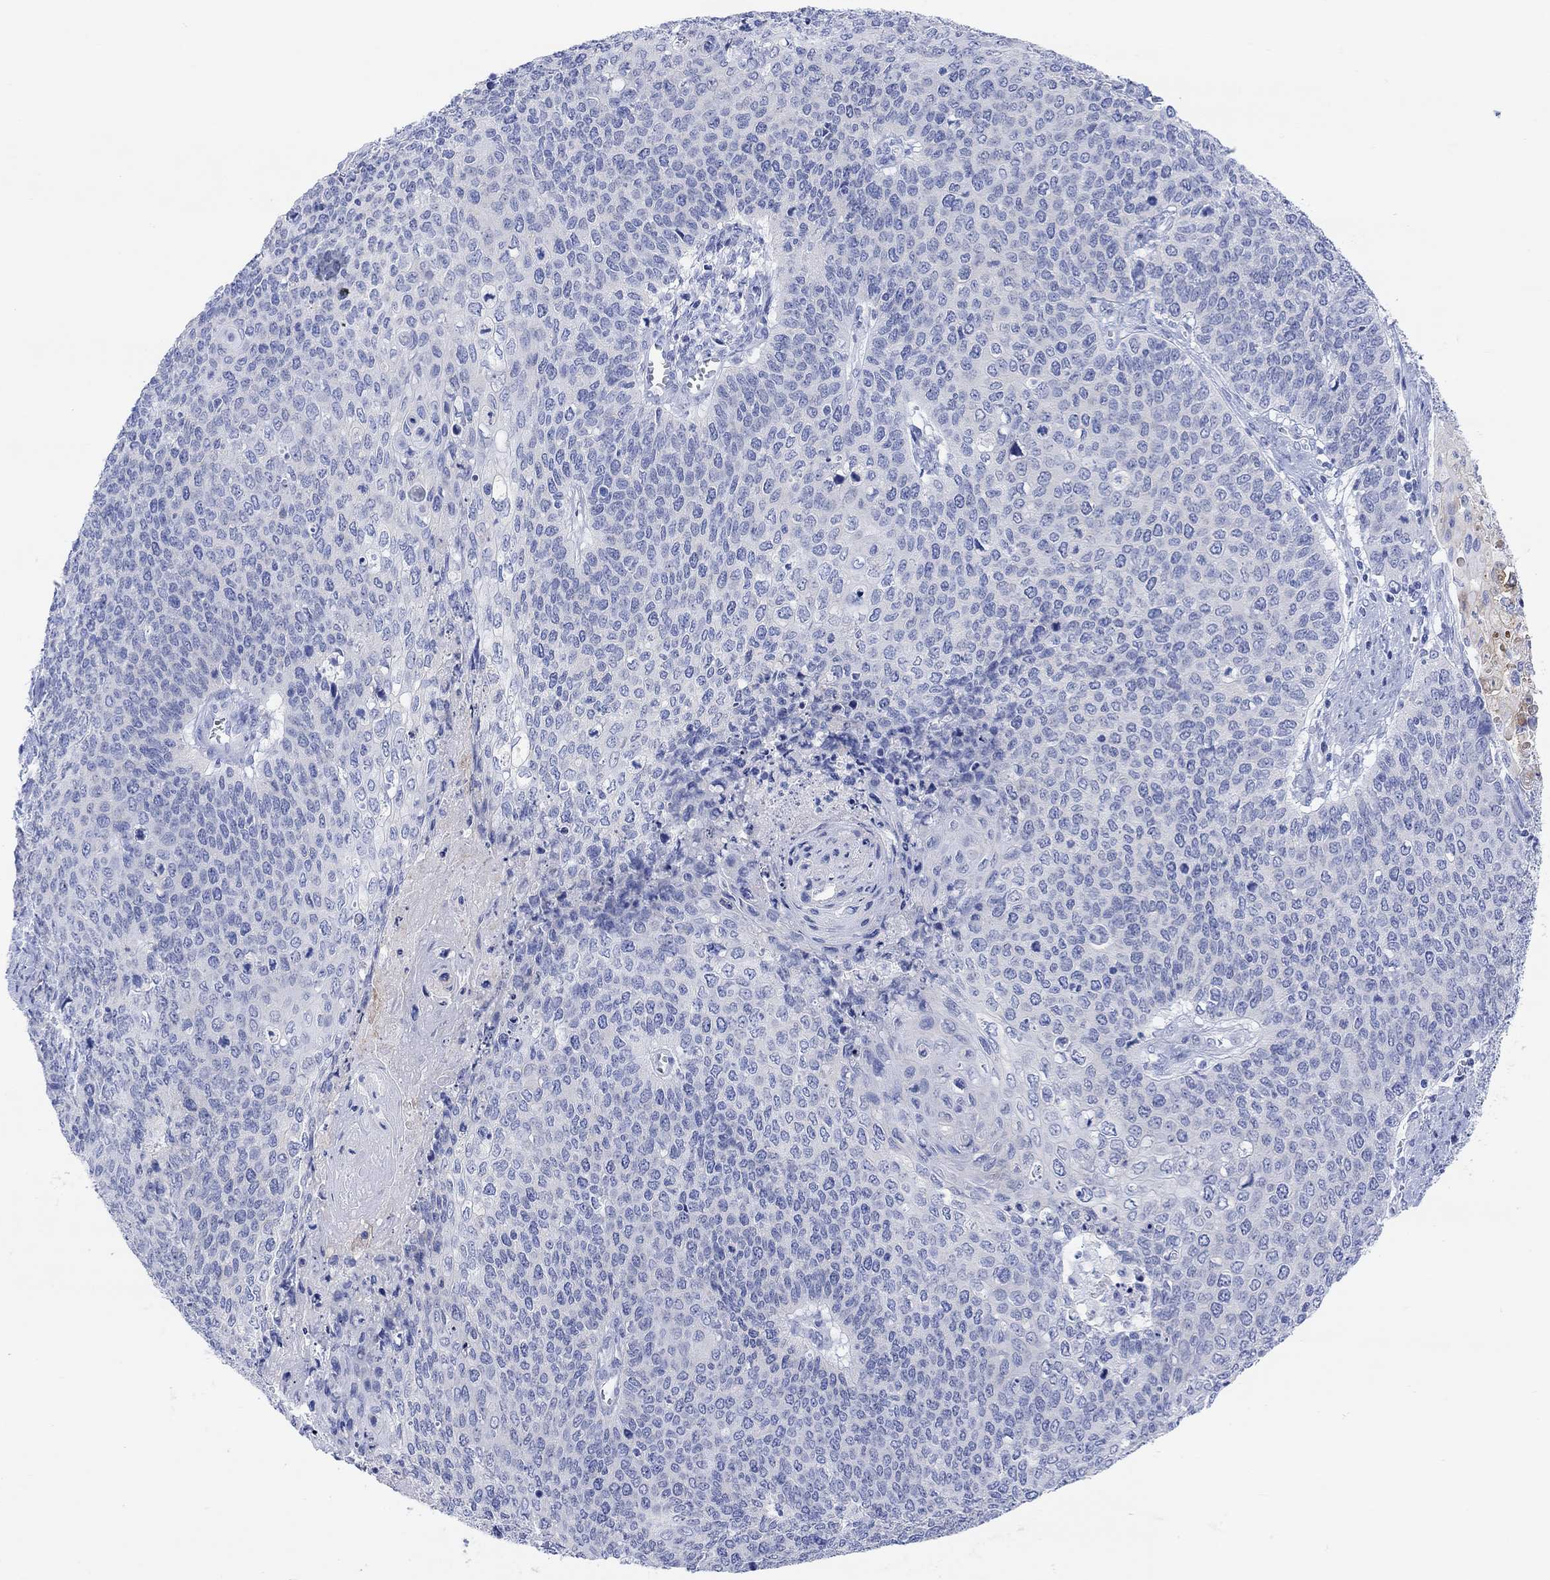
{"staining": {"intensity": "negative", "quantity": "none", "location": "none"}, "tissue": "cervical cancer", "cell_type": "Tumor cells", "image_type": "cancer", "snomed": [{"axis": "morphology", "description": "Squamous cell carcinoma, NOS"}, {"axis": "topography", "description": "Cervix"}], "caption": "Immunohistochemistry of human cervical cancer (squamous cell carcinoma) shows no expression in tumor cells.", "gene": "XIRP2", "patient": {"sex": "female", "age": 39}}